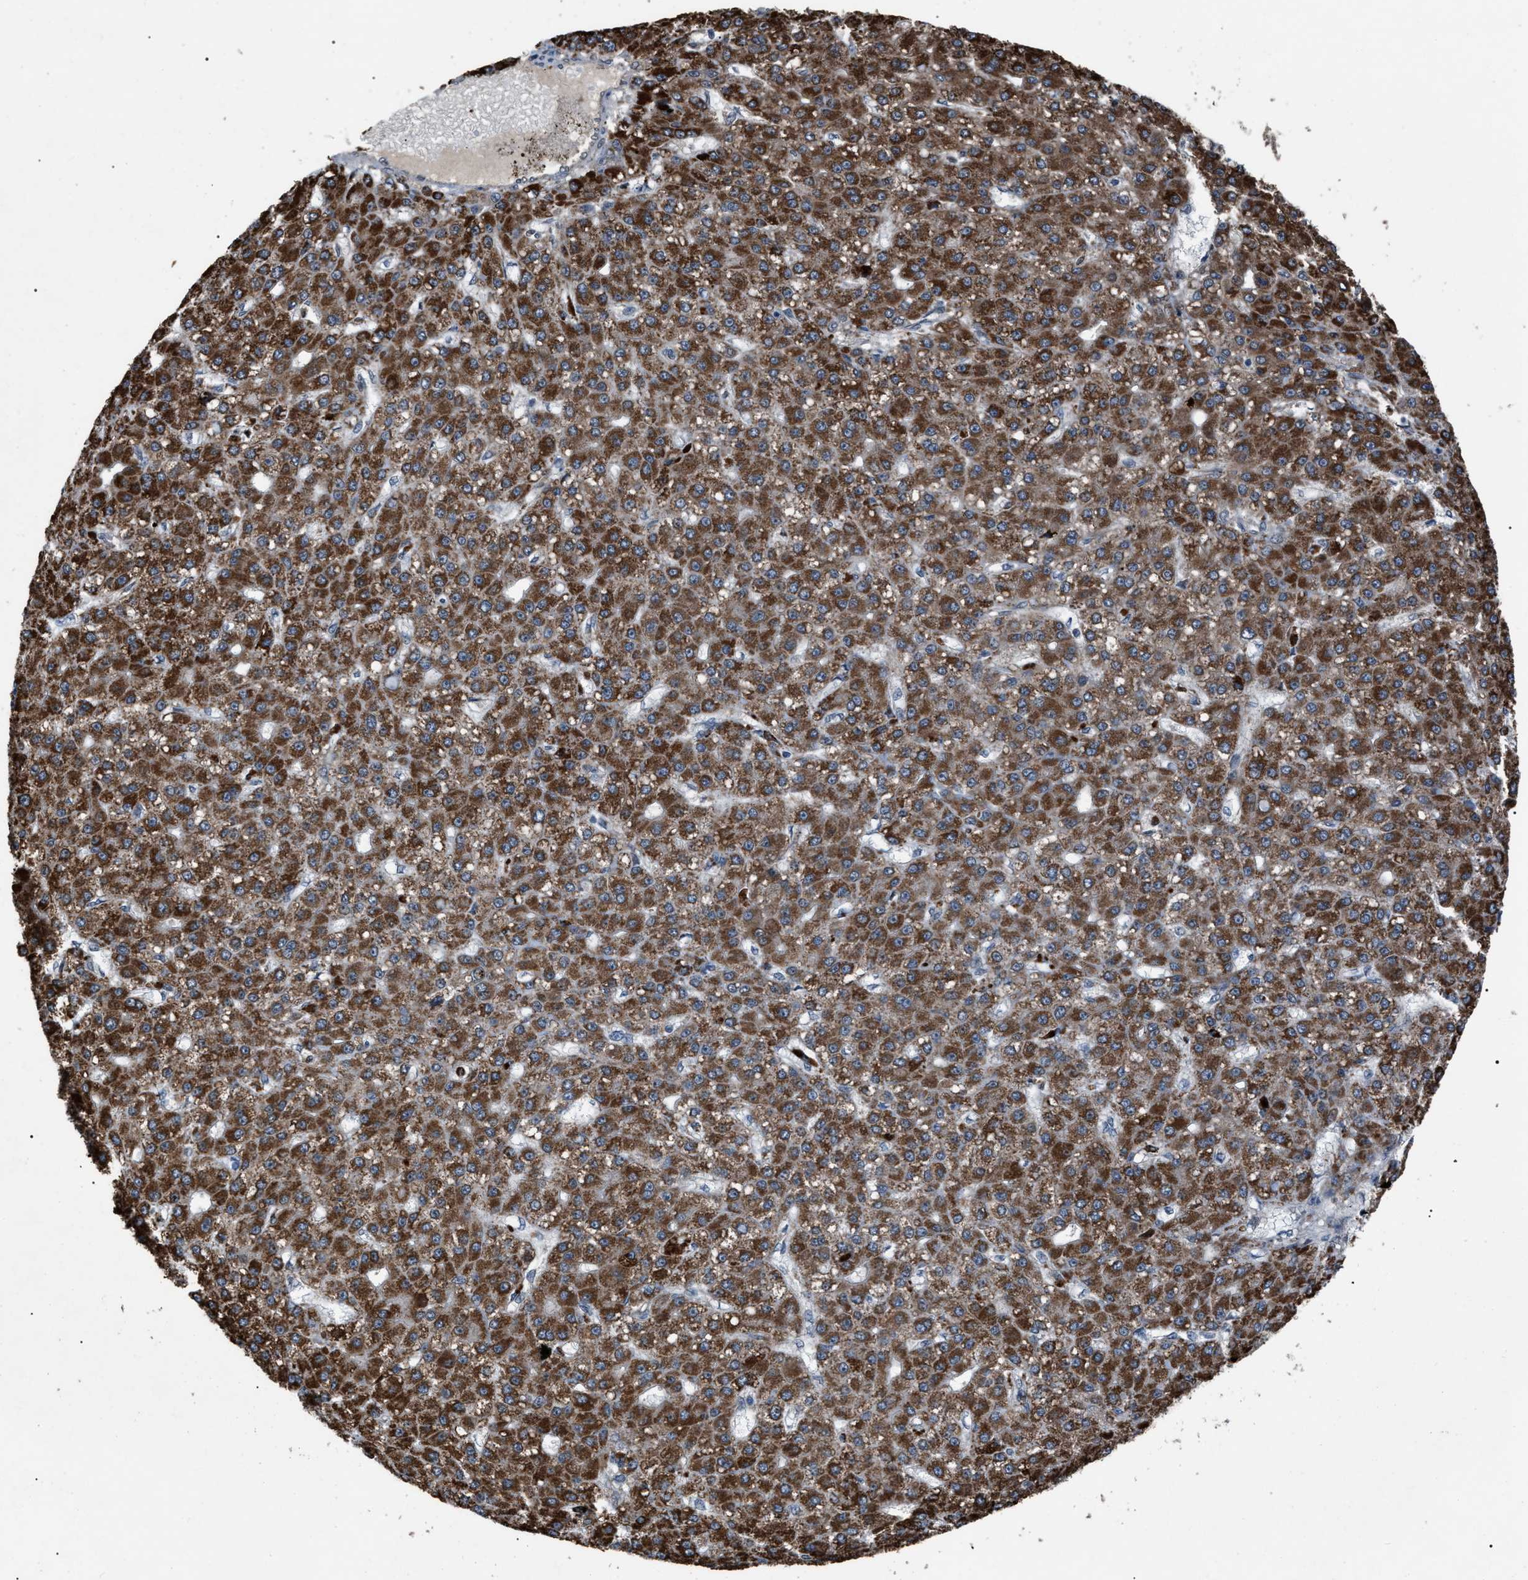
{"staining": {"intensity": "strong", "quantity": ">75%", "location": "cytoplasmic/membranous"}, "tissue": "liver cancer", "cell_type": "Tumor cells", "image_type": "cancer", "snomed": [{"axis": "morphology", "description": "Carcinoma, Hepatocellular, NOS"}, {"axis": "topography", "description": "Liver"}], "caption": "Immunohistochemistry (IHC) (DAB) staining of human hepatocellular carcinoma (liver) exhibits strong cytoplasmic/membranous protein positivity in approximately >75% of tumor cells.", "gene": "ZFAND2A", "patient": {"sex": "male", "age": 67}}